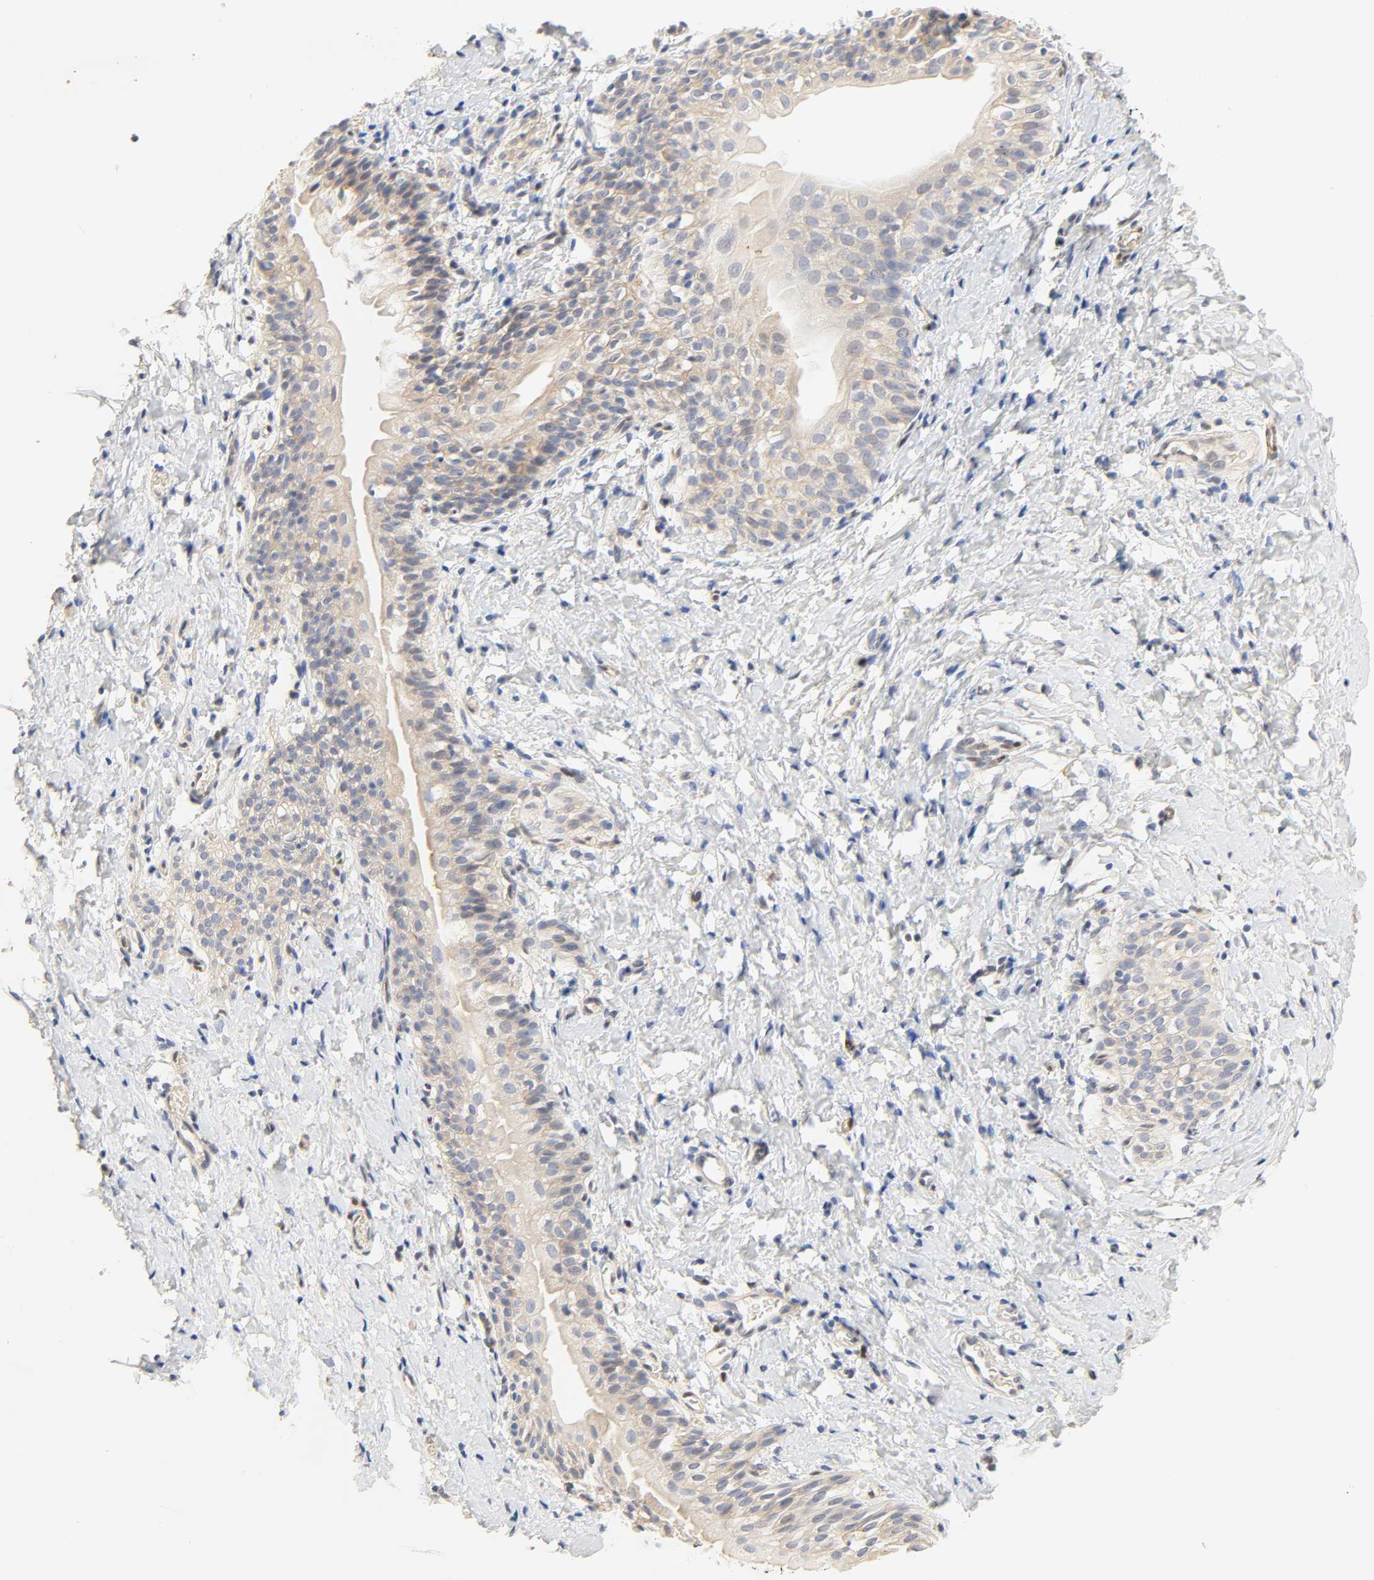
{"staining": {"intensity": "negative", "quantity": "none", "location": "none"}, "tissue": "smooth muscle", "cell_type": "Smooth muscle cells", "image_type": "normal", "snomed": [{"axis": "morphology", "description": "Normal tissue, NOS"}, {"axis": "topography", "description": "Smooth muscle"}], "caption": "An immunohistochemistry (IHC) micrograph of unremarkable smooth muscle is shown. There is no staining in smooth muscle cells of smooth muscle.", "gene": "BORCS8", "patient": {"sex": "male", "age": 16}}